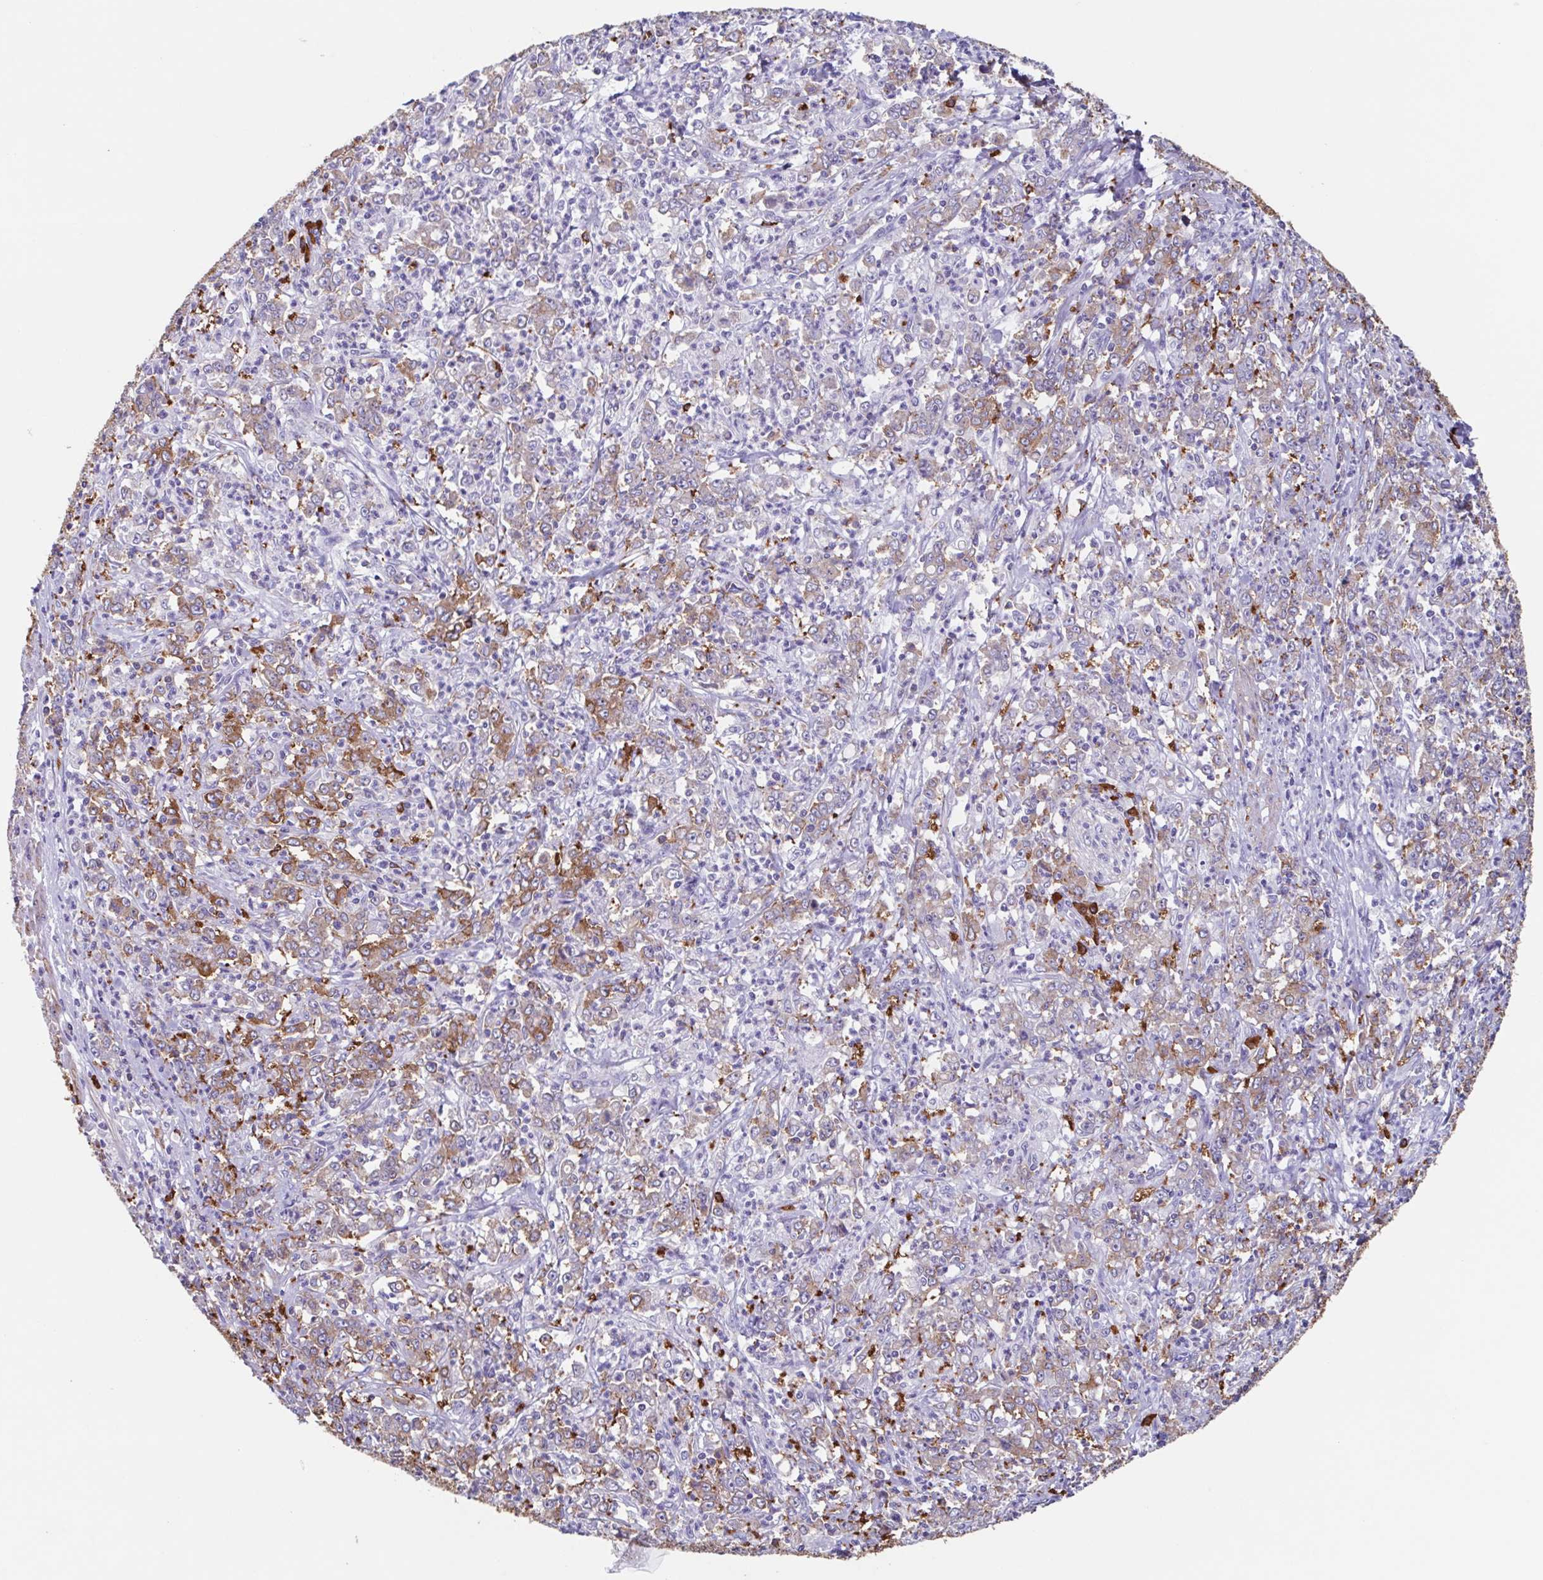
{"staining": {"intensity": "moderate", "quantity": "25%-75%", "location": "cytoplasmic/membranous"}, "tissue": "stomach cancer", "cell_type": "Tumor cells", "image_type": "cancer", "snomed": [{"axis": "morphology", "description": "Adenocarcinoma, NOS"}, {"axis": "topography", "description": "Stomach, lower"}], "caption": "Approximately 25%-75% of tumor cells in stomach adenocarcinoma display moderate cytoplasmic/membranous protein staining as visualized by brown immunohistochemical staining.", "gene": "TPD52", "patient": {"sex": "female", "age": 71}}